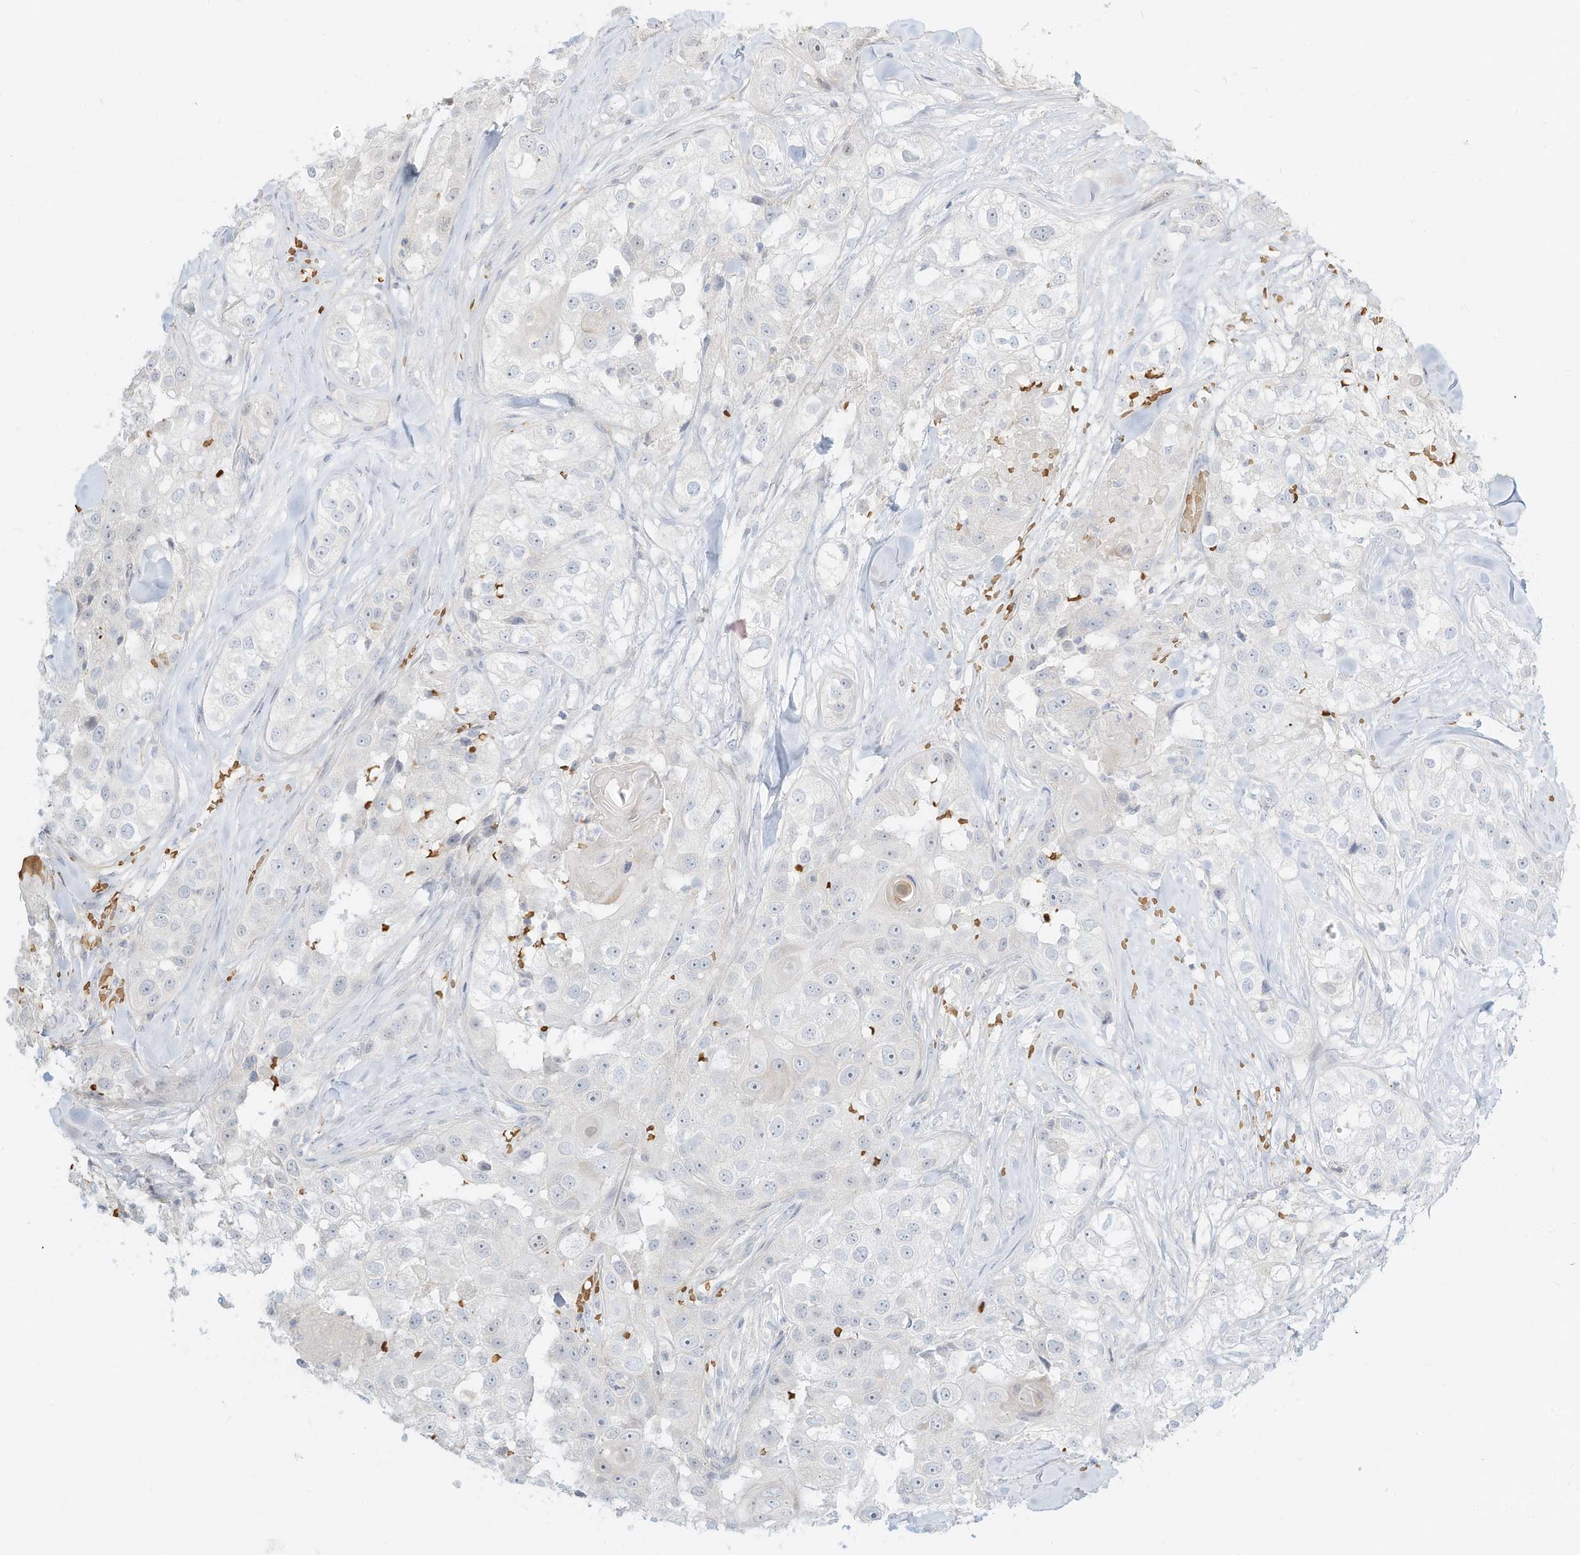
{"staining": {"intensity": "negative", "quantity": "none", "location": "none"}, "tissue": "head and neck cancer", "cell_type": "Tumor cells", "image_type": "cancer", "snomed": [{"axis": "morphology", "description": "Normal tissue, NOS"}, {"axis": "morphology", "description": "Squamous cell carcinoma, NOS"}, {"axis": "topography", "description": "Skeletal muscle"}, {"axis": "topography", "description": "Head-Neck"}], "caption": "Immunohistochemical staining of head and neck cancer shows no significant positivity in tumor cells.", "gene": "OFD1", "patient": {"sex": "male", "age": 51}}